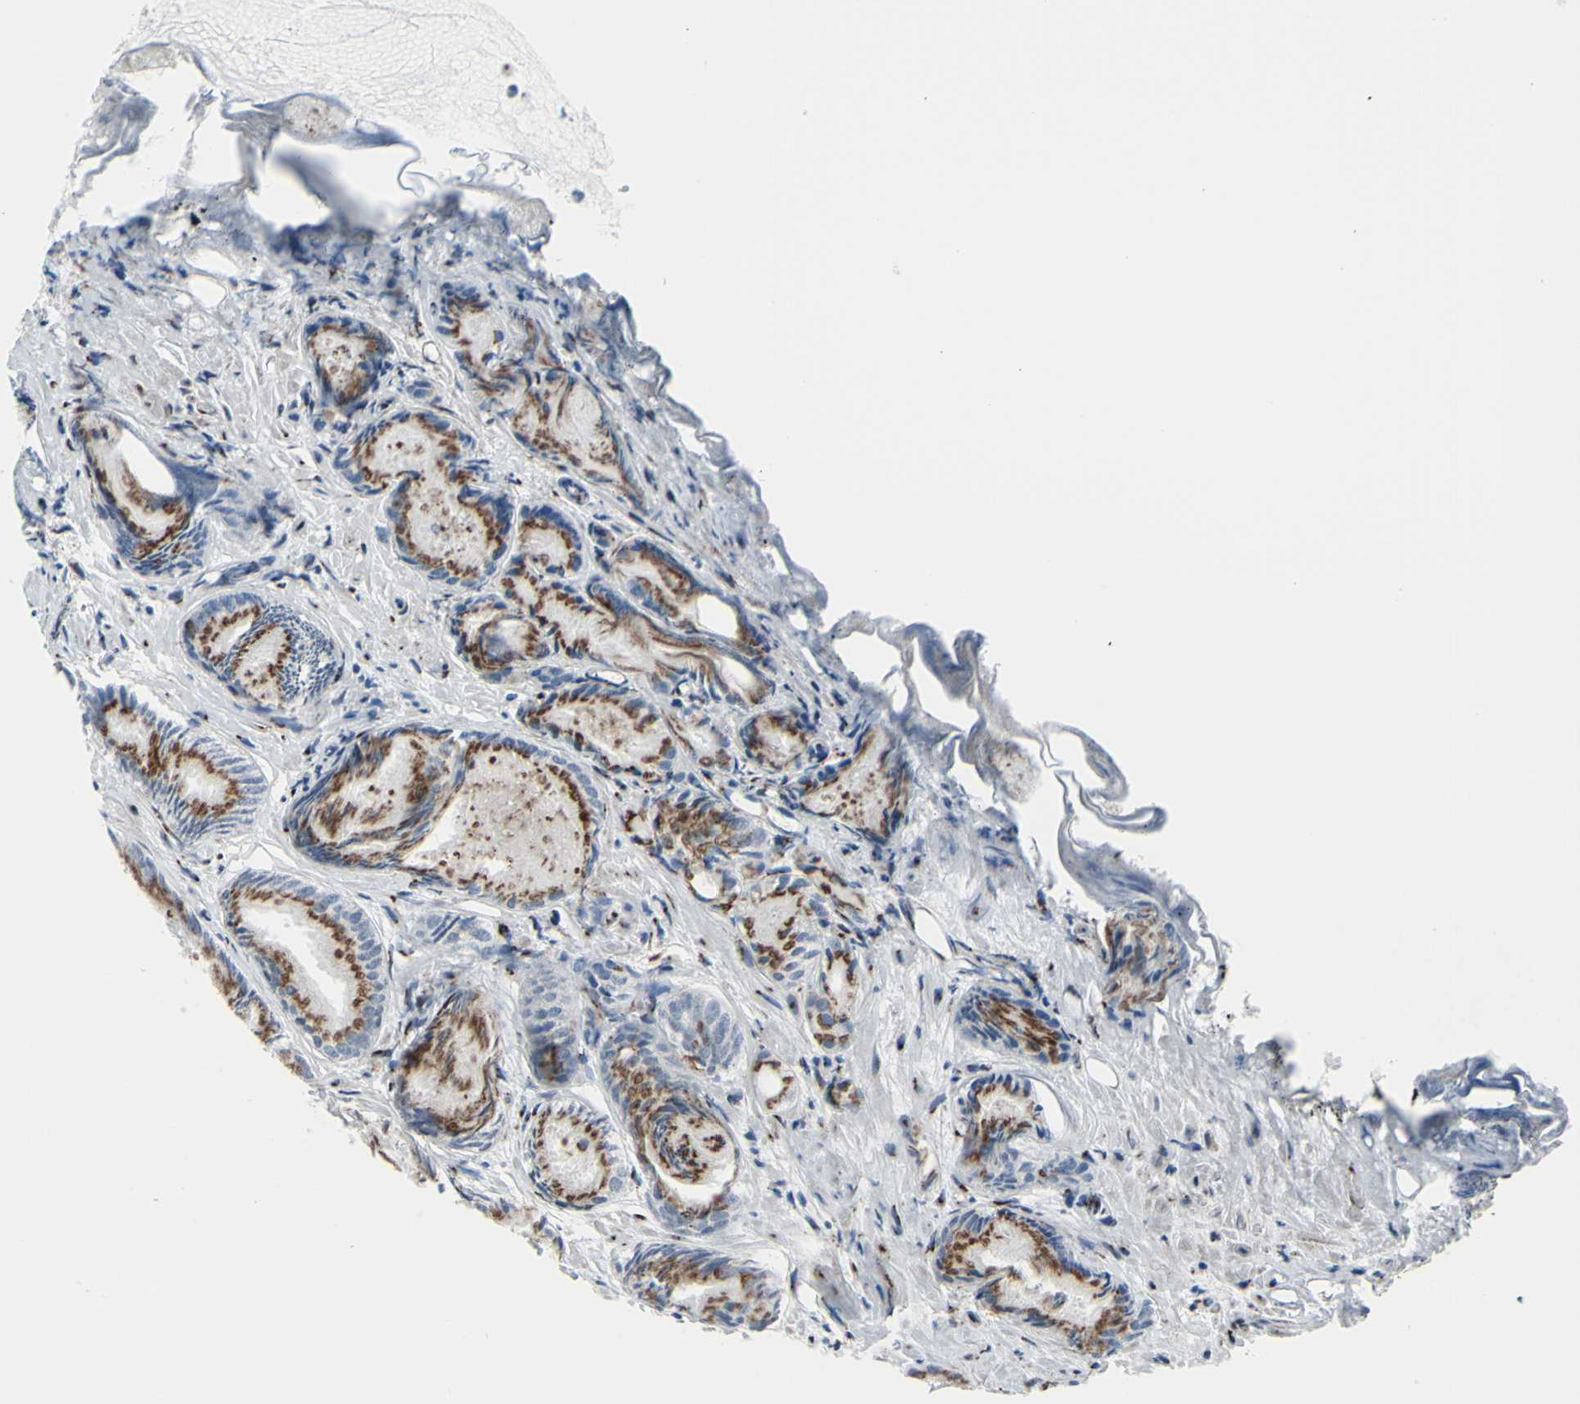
{"staining": {"intensity": "moderate", "quantity": ">75%", "location": "cytoplasmic/membranous"}, "tissue": "prostate cancer", "cell_type": "Tumor cells", "image_type": "cancer", "snomed": [{"axis": "morphology", "description": "Adenocarcinoma, Low grade"}, {"axis": "topography", "description": "Prostate"}], "caption": "This histopathology image reveals immunohistochemistry staining of prostate cancer (low-grade adenocarcinoma), with medium moderate cytoplasmic/membranous staining in about >75% of tumor cells.", "gene": "GLG1", "patient": {"sex": "male", "age": 72}}